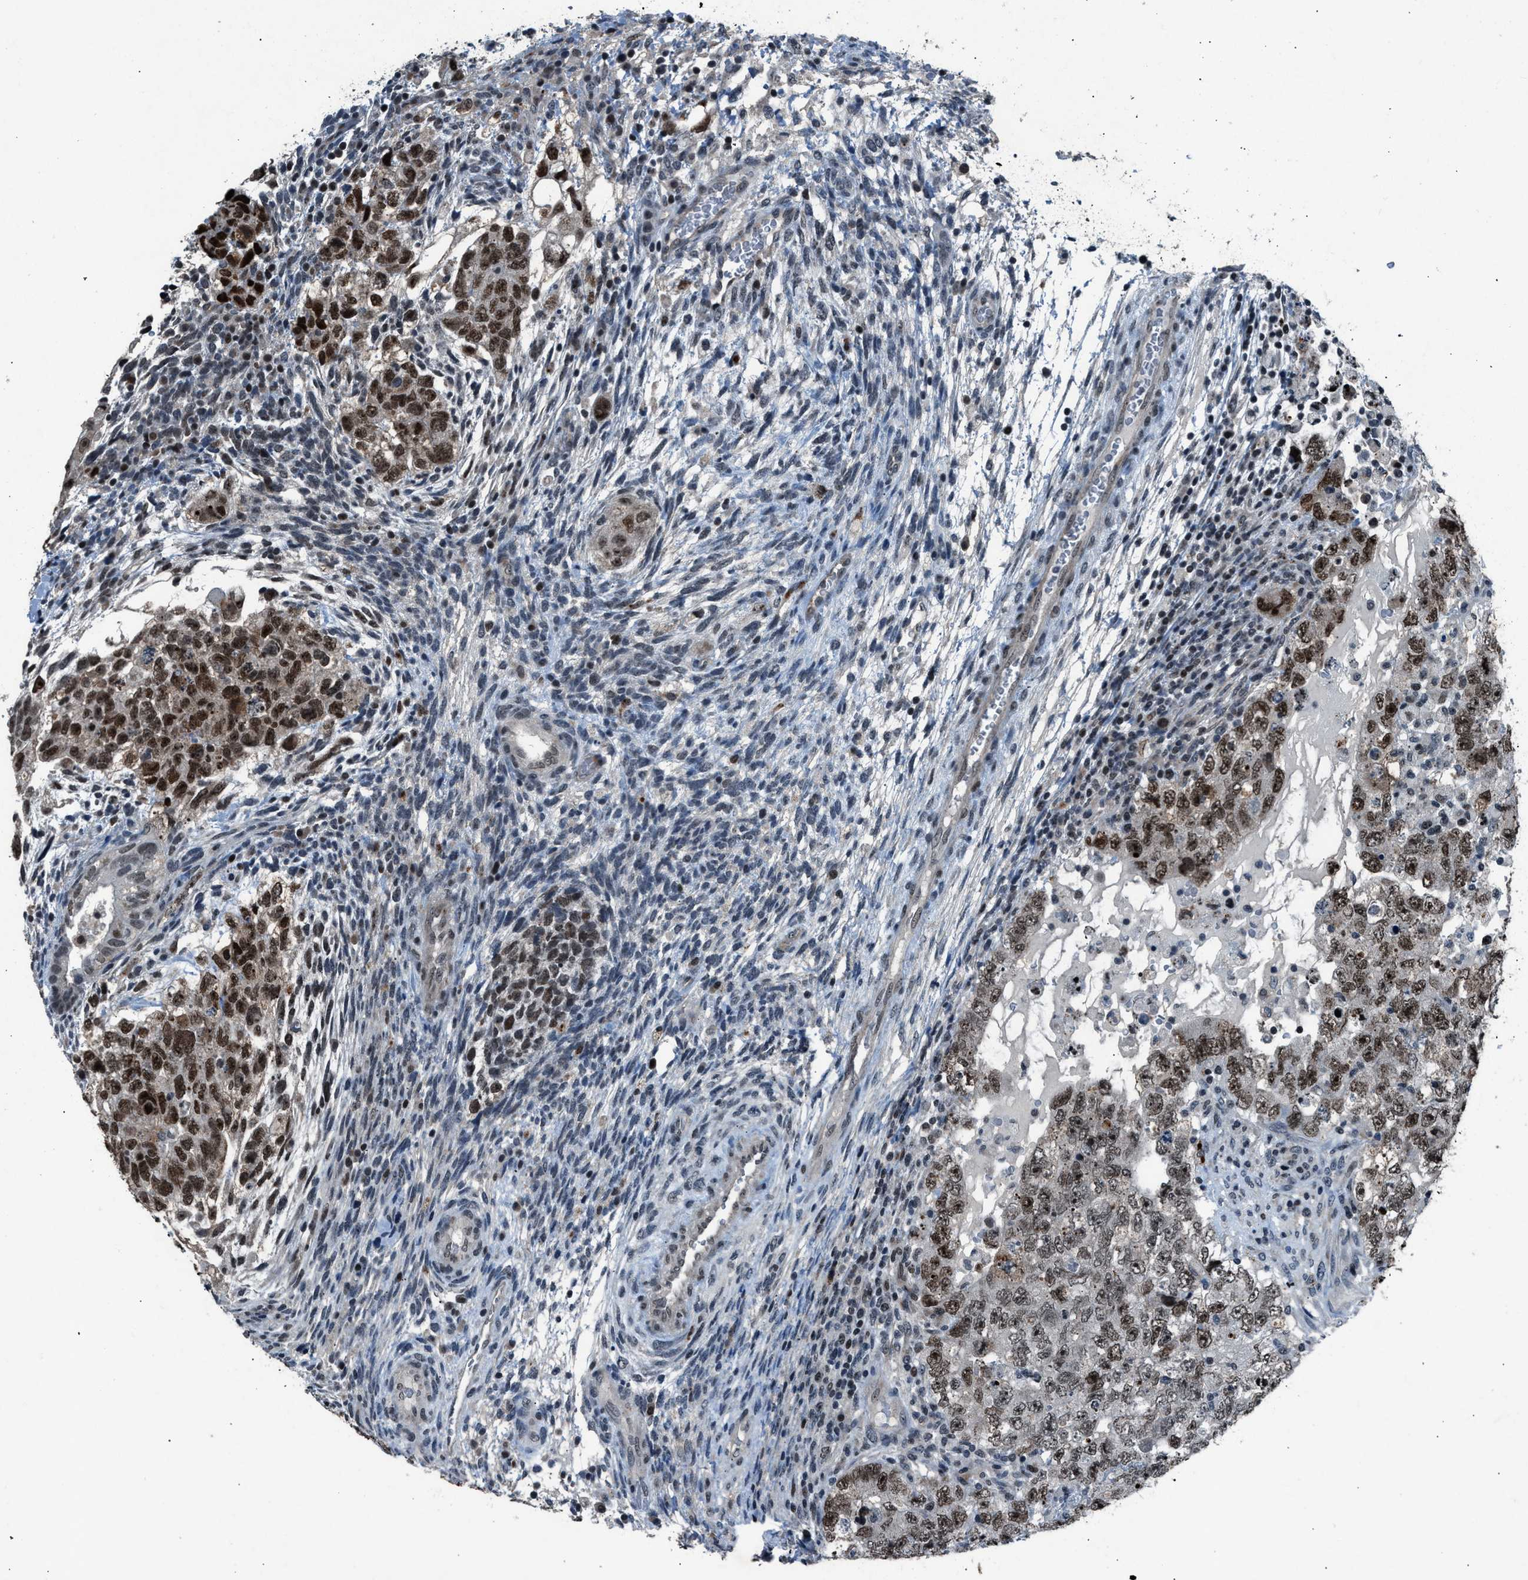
{"staining": {"intensity": "strong", "quantity": ">75%", "location": "nuclear"}, "tissue": "testis cancer", "cell_type": "Tumor cells", "image_type": "cancer", "snomed": [{"axis": "morphology", "description": "Carcinoma, Embryonal, NOS"}, {"axis": "topography", "description": "Testis"}], "caption": "Immunohistochemical staining of testis cancer reveals high levels of strong nuclear staining in about >75% of tumor cells.", "gene": "ADCY1", "patient": {"sex": "male", "age": 36}}